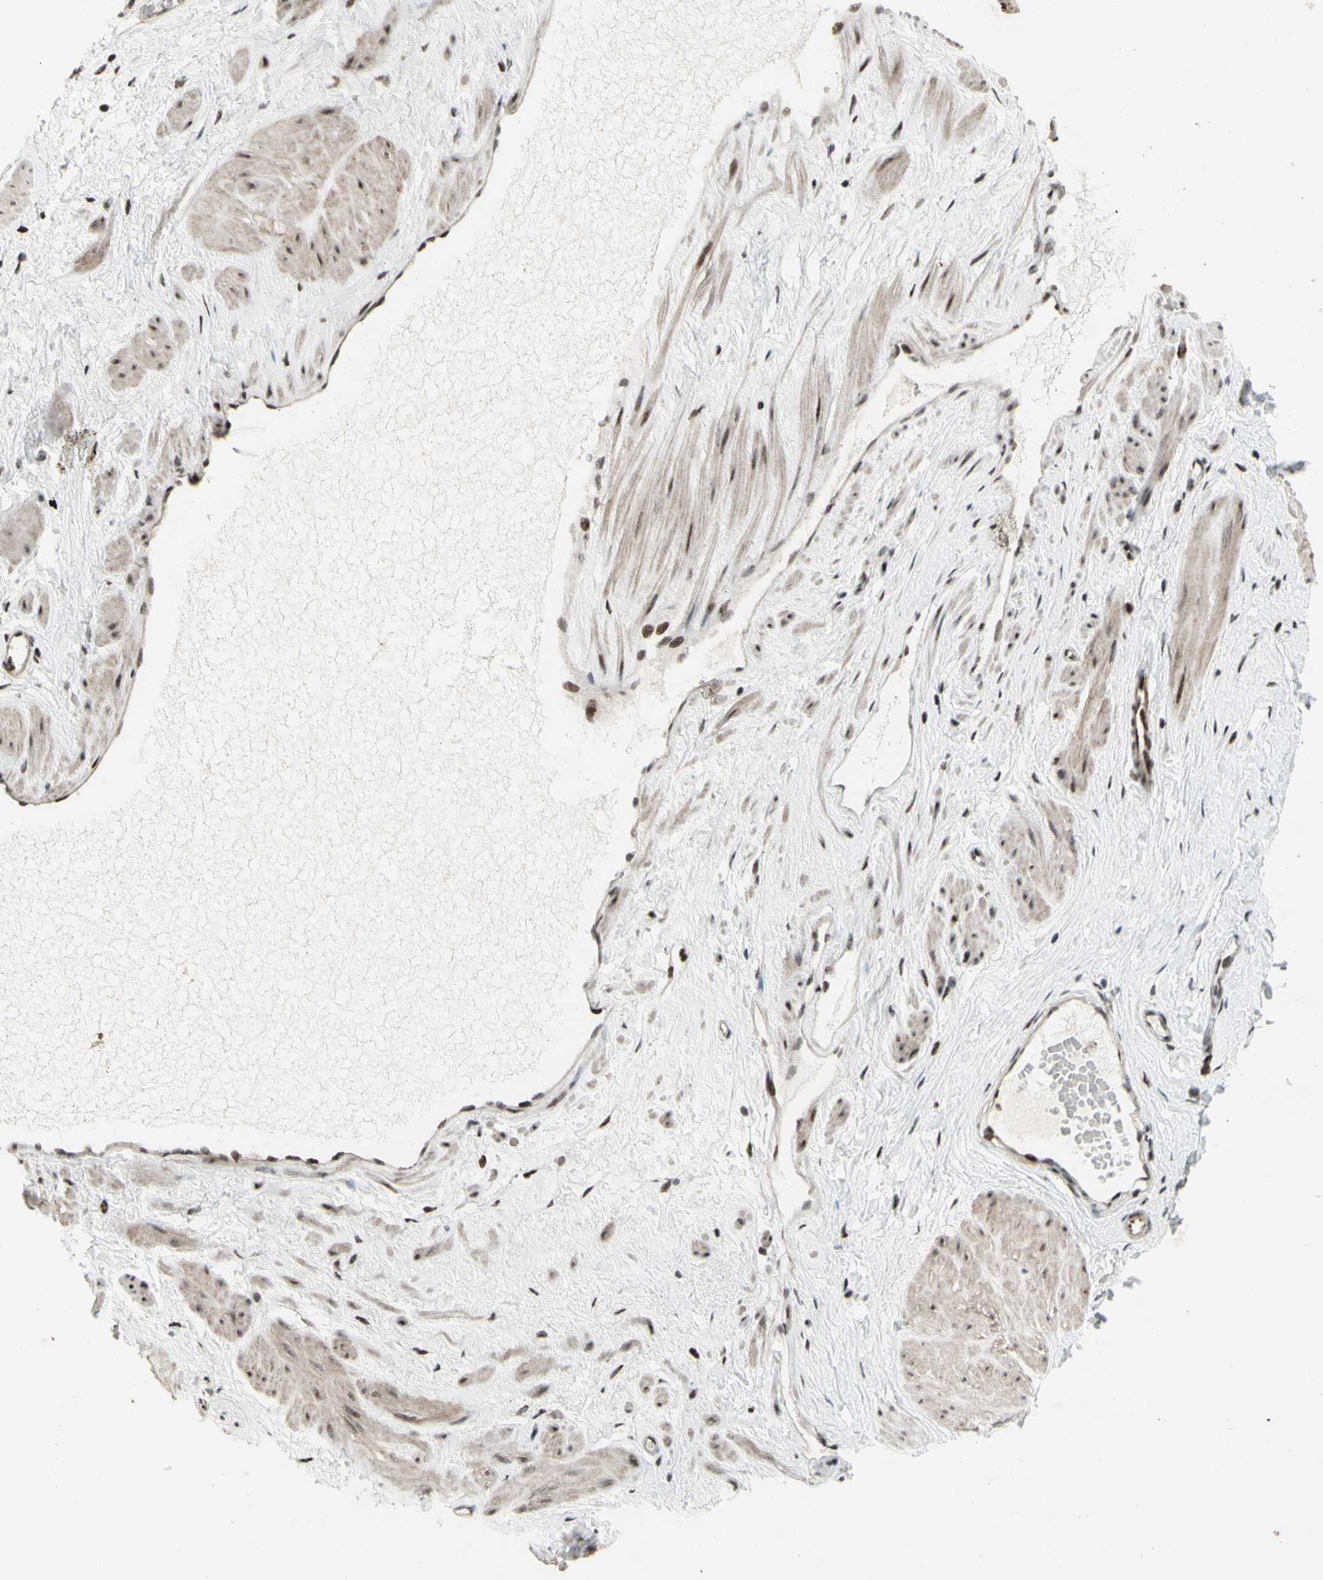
{"staining": {"intensity": "strong", "quantity": ">75%", "location": "nuclear"}, "tissue": "adipose tissue", "cell_type": "Adipocytes", "image_type": "normal", "snomed": [{"axis": "morphology", "description": "Normal tissue, NOS"}, {"axis": "topography", "description": "Soft tissue"}, {"axis": "topography", "description": "Vascular tissue"}], "caption": "Immunohistochemistry of normal human adipose tissue reveals high levels of strong nuclear staining in about >75% of adipocytes.", "gene": "SUPT6H", "patient": {"sex": "female", "age": 35}}